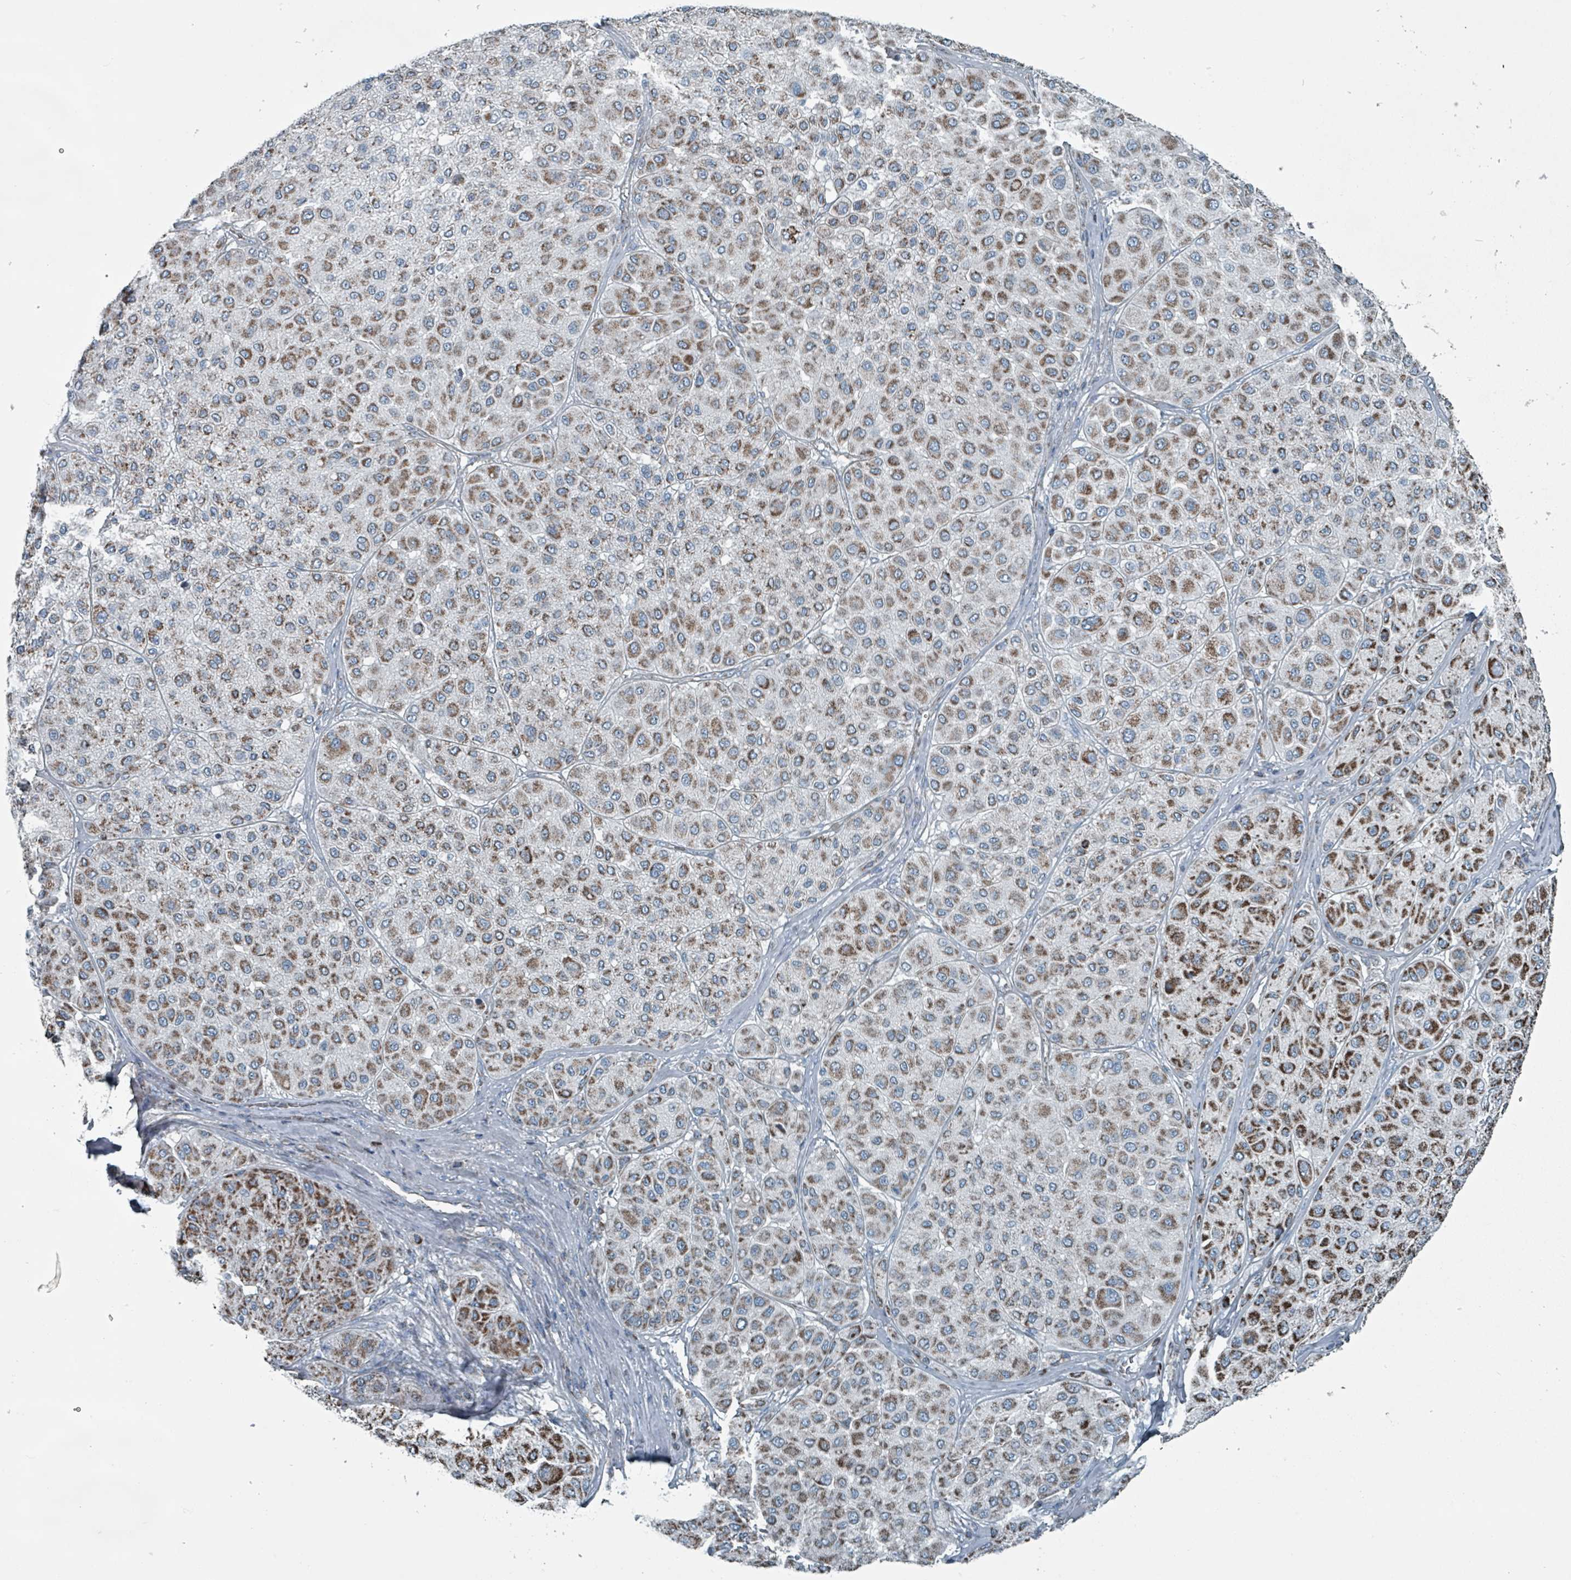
{"staining": {"intensity": "strong", "quantity": "25%-75%", "location": "cytoplasmic/membranous"}, "tissue": "melanoma", "cell_type": "Tumor cells", "image_type": "cancer", "snomed": [{"axis": "morphology", "description": "Malignant melanoma, Metastatic site"}, {"axis": "topography", "description": "Smooth muscle"}], "caption": "Malignant melanoma (metastatic site) tissue exhibits strong cytoplasmic/membranous expression in about 25%-75% of tumor cells, visualized by immunohistochemistry.", "gene": "ABHD18", "patient": {"sex": "male", "age": 41}}